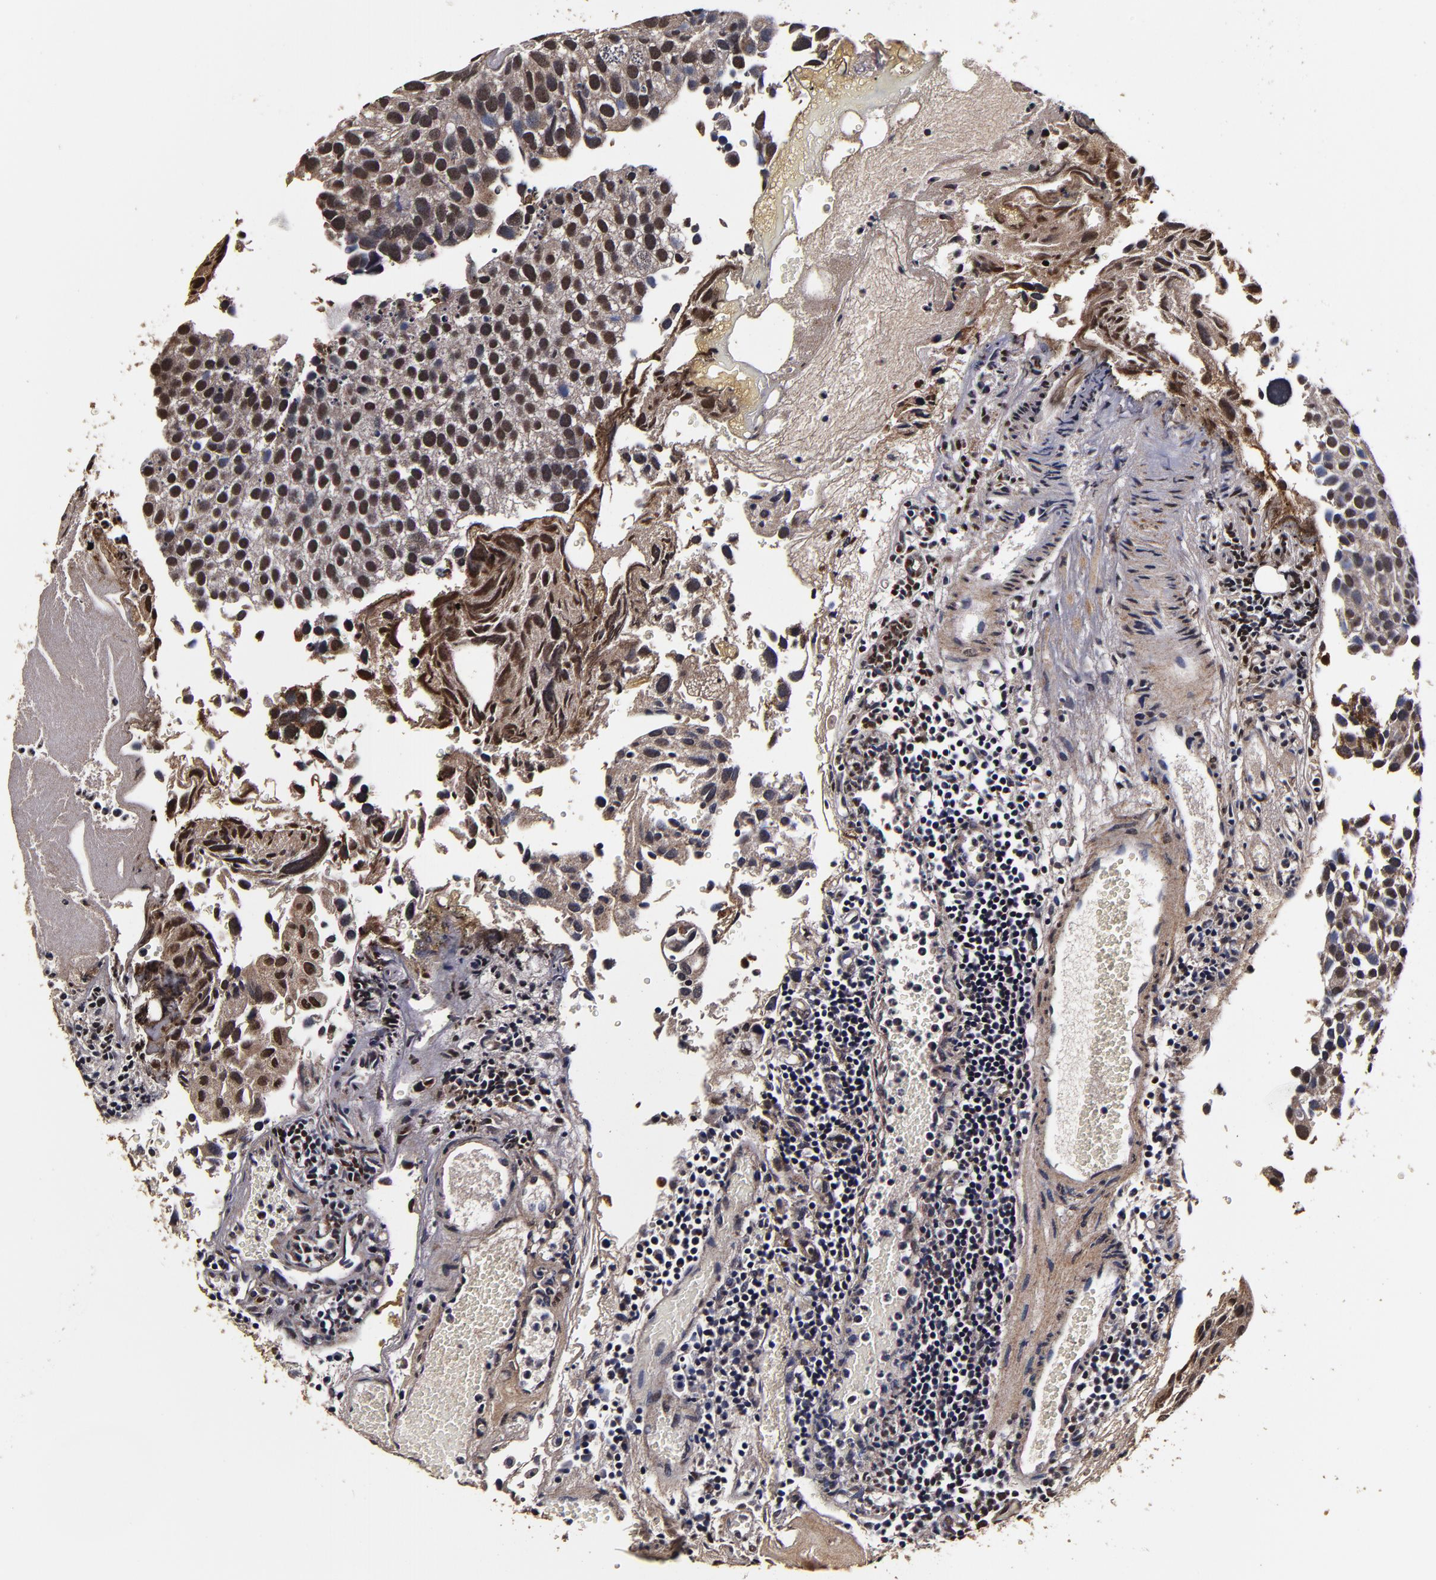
{"staining": {"intensity": "weak", "quantity": ">75%", "location": "cytoplasmic/membranous,nuclear"}, "tissue": "urothelial cancer", "cell_type": "Tumor cells", "image_type": "cancer", "snomed": [{"axis": "morphology", "description": "Urothelial carcinoma, High grade"}, {"axis": "topography", "description": "Urinary bladder"}], "caption": "Tumor cells reveal low levels of weak cytoplasmic/membranous and nuclear staining in about >75% of cells in urothelial cancer.", "gene": "MMP15", "patient": {"sex": "male", "age": 72}}